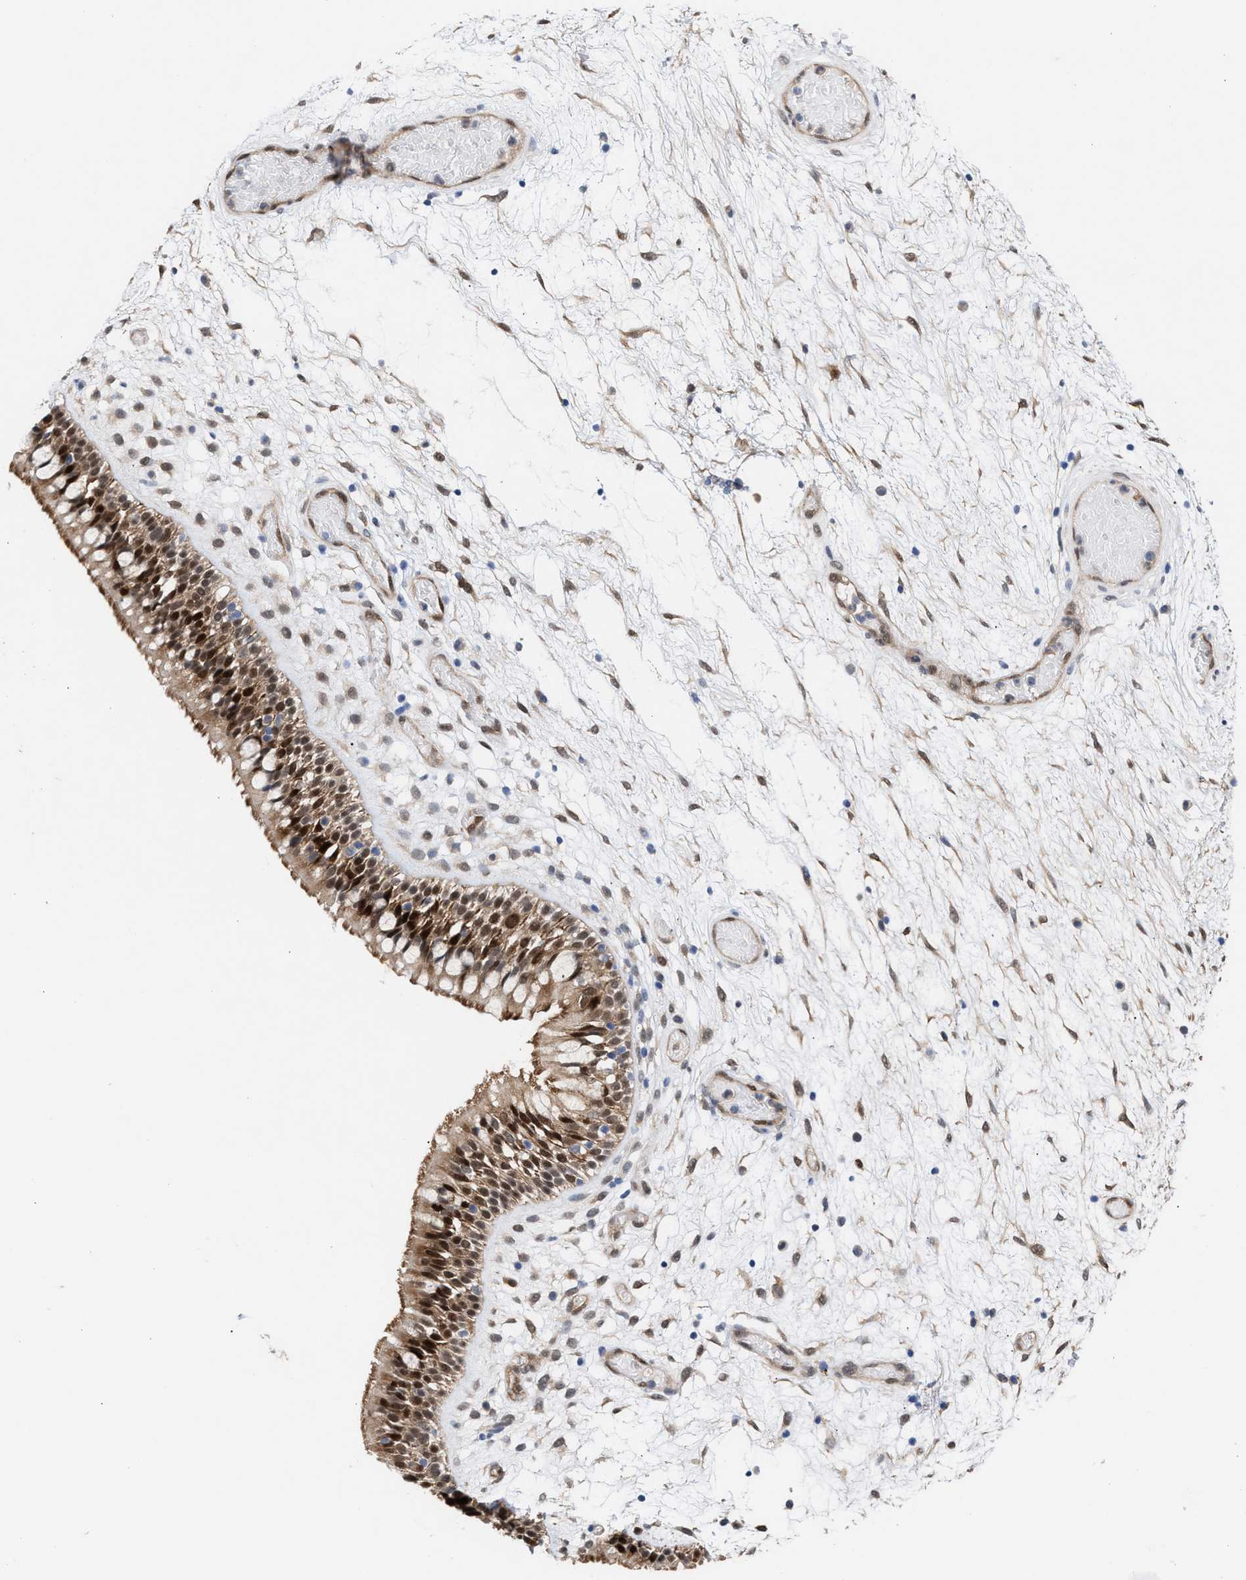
{"staining": {"intensity": "moderate", "quantity": ">75%", "location": "cytoplasmic/membranous,nuclear"}, "tissue": "nasopharynx", "cell_type": "Respiratory epithelial cells", "image_type": "normal", "snomed": [{"axis": "morphology", "description": "Normal tissue, NOS"}, {"axis": "morphology", "description": "Inflammation, NOS"}, {"axis": "topography", "description": "Nasopharynx"}], "caption": "A brown stain highlights moderate cytoplasmic/membranous,nuclear expression of a protein in respiratory epithelial cells of benign human nasopharynx. (DAB IHC, brown staining for protein, blue staining for nuclei).", "gene": "TP53I3", "patient": {"sex": "male", "age": 48}}